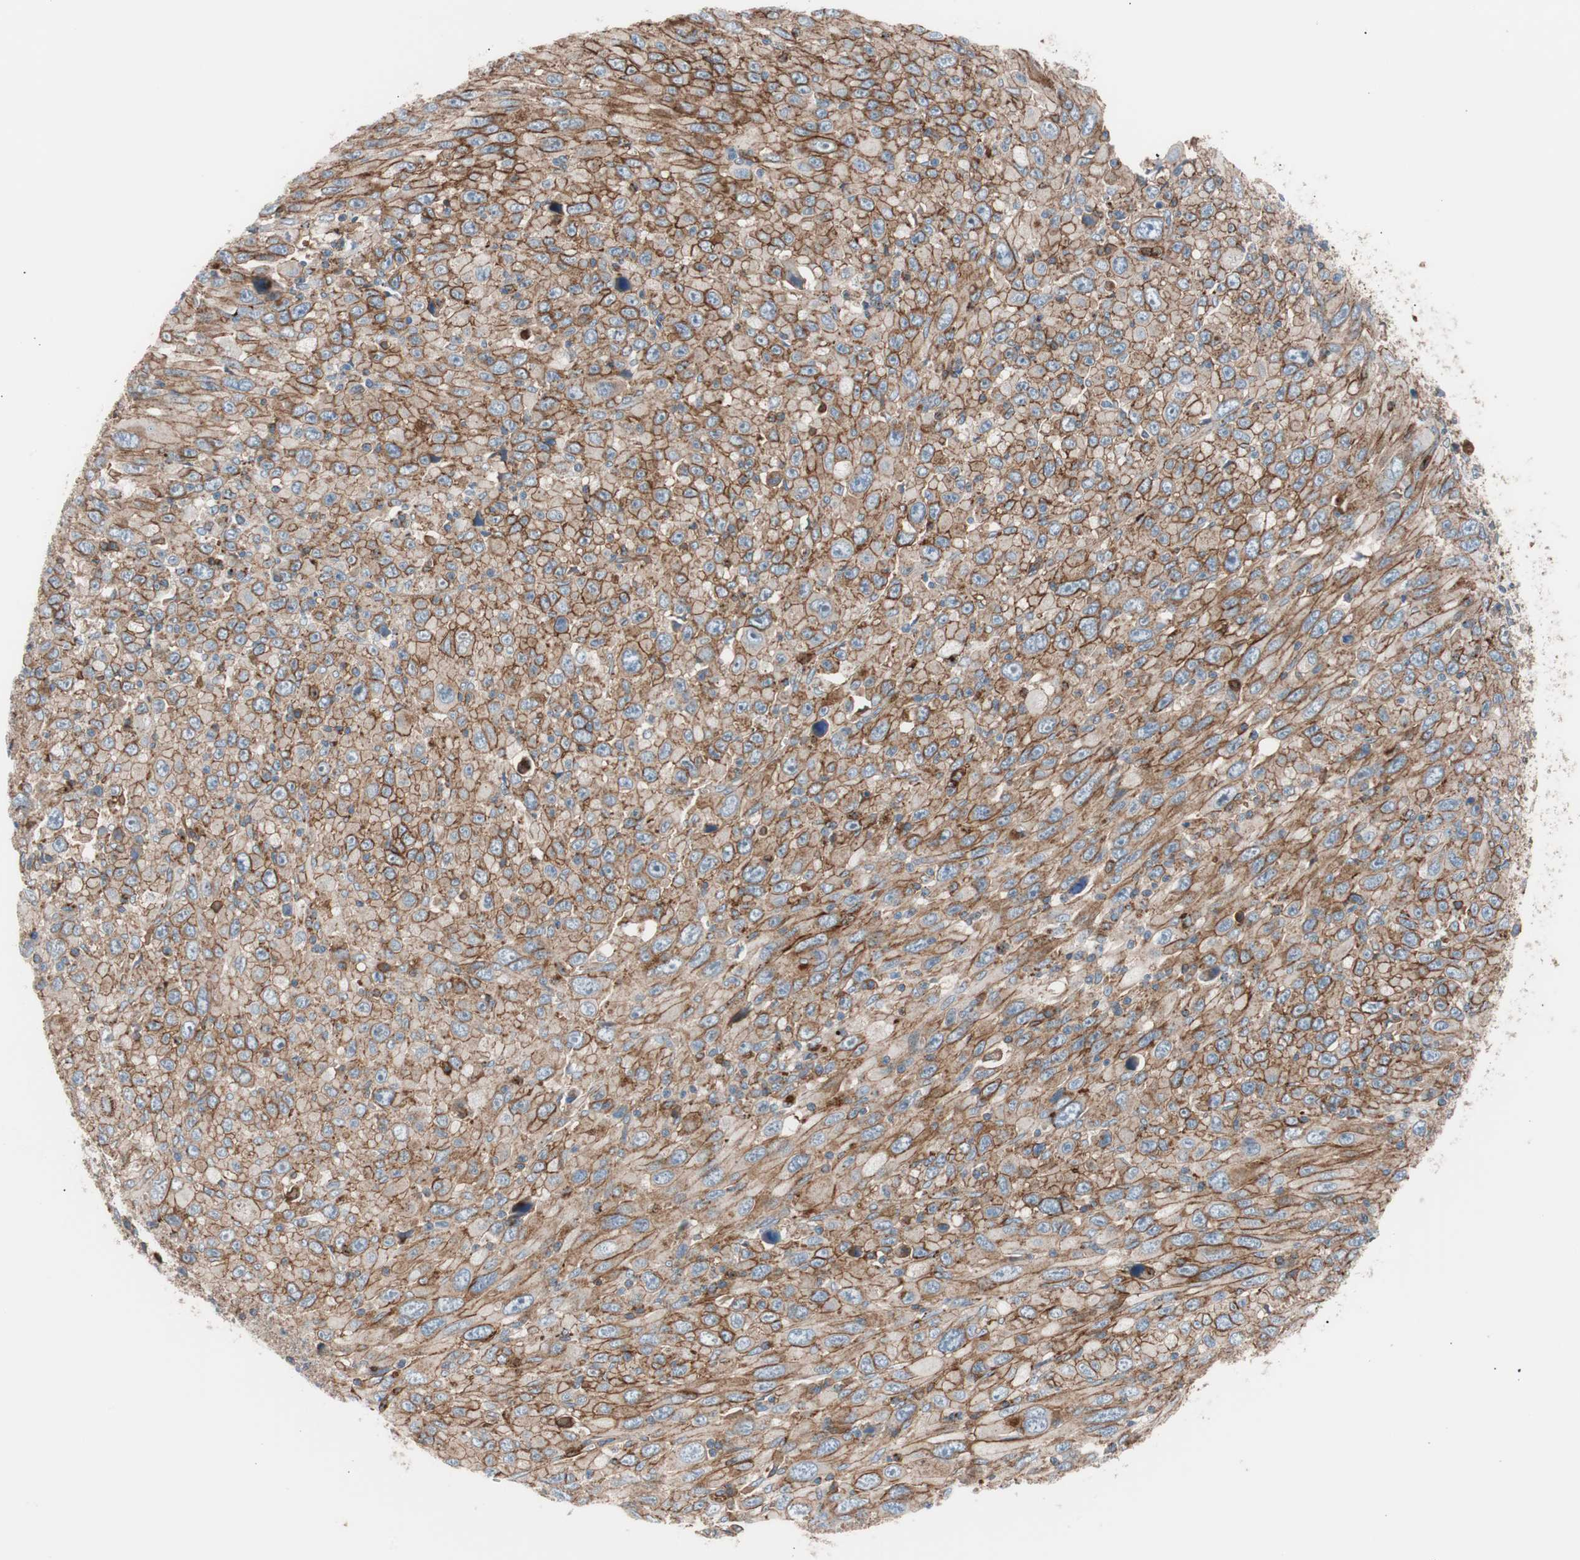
{"staining": {"intensity": "moderate", "quantity": ">75%", "location": "cytoplasmic/membranous"}, "tissue": "melanoma", "cell_type": "Tumor cells", "image_type": "cancer", "snomed": [{"axis": "morphology", "description": "Malignant melanoma, Metastatic site"}, {"axis": "topography", "description": "Skin"}], "caption": "The micrograph shows staining of malignant melanoma (metastatic site), revealing moderate cytoplasmic/membranous protein expression (brown color) within tumor cells.", "gene": "FLOT2", "patient": {"sex": "female", "age": 56}}